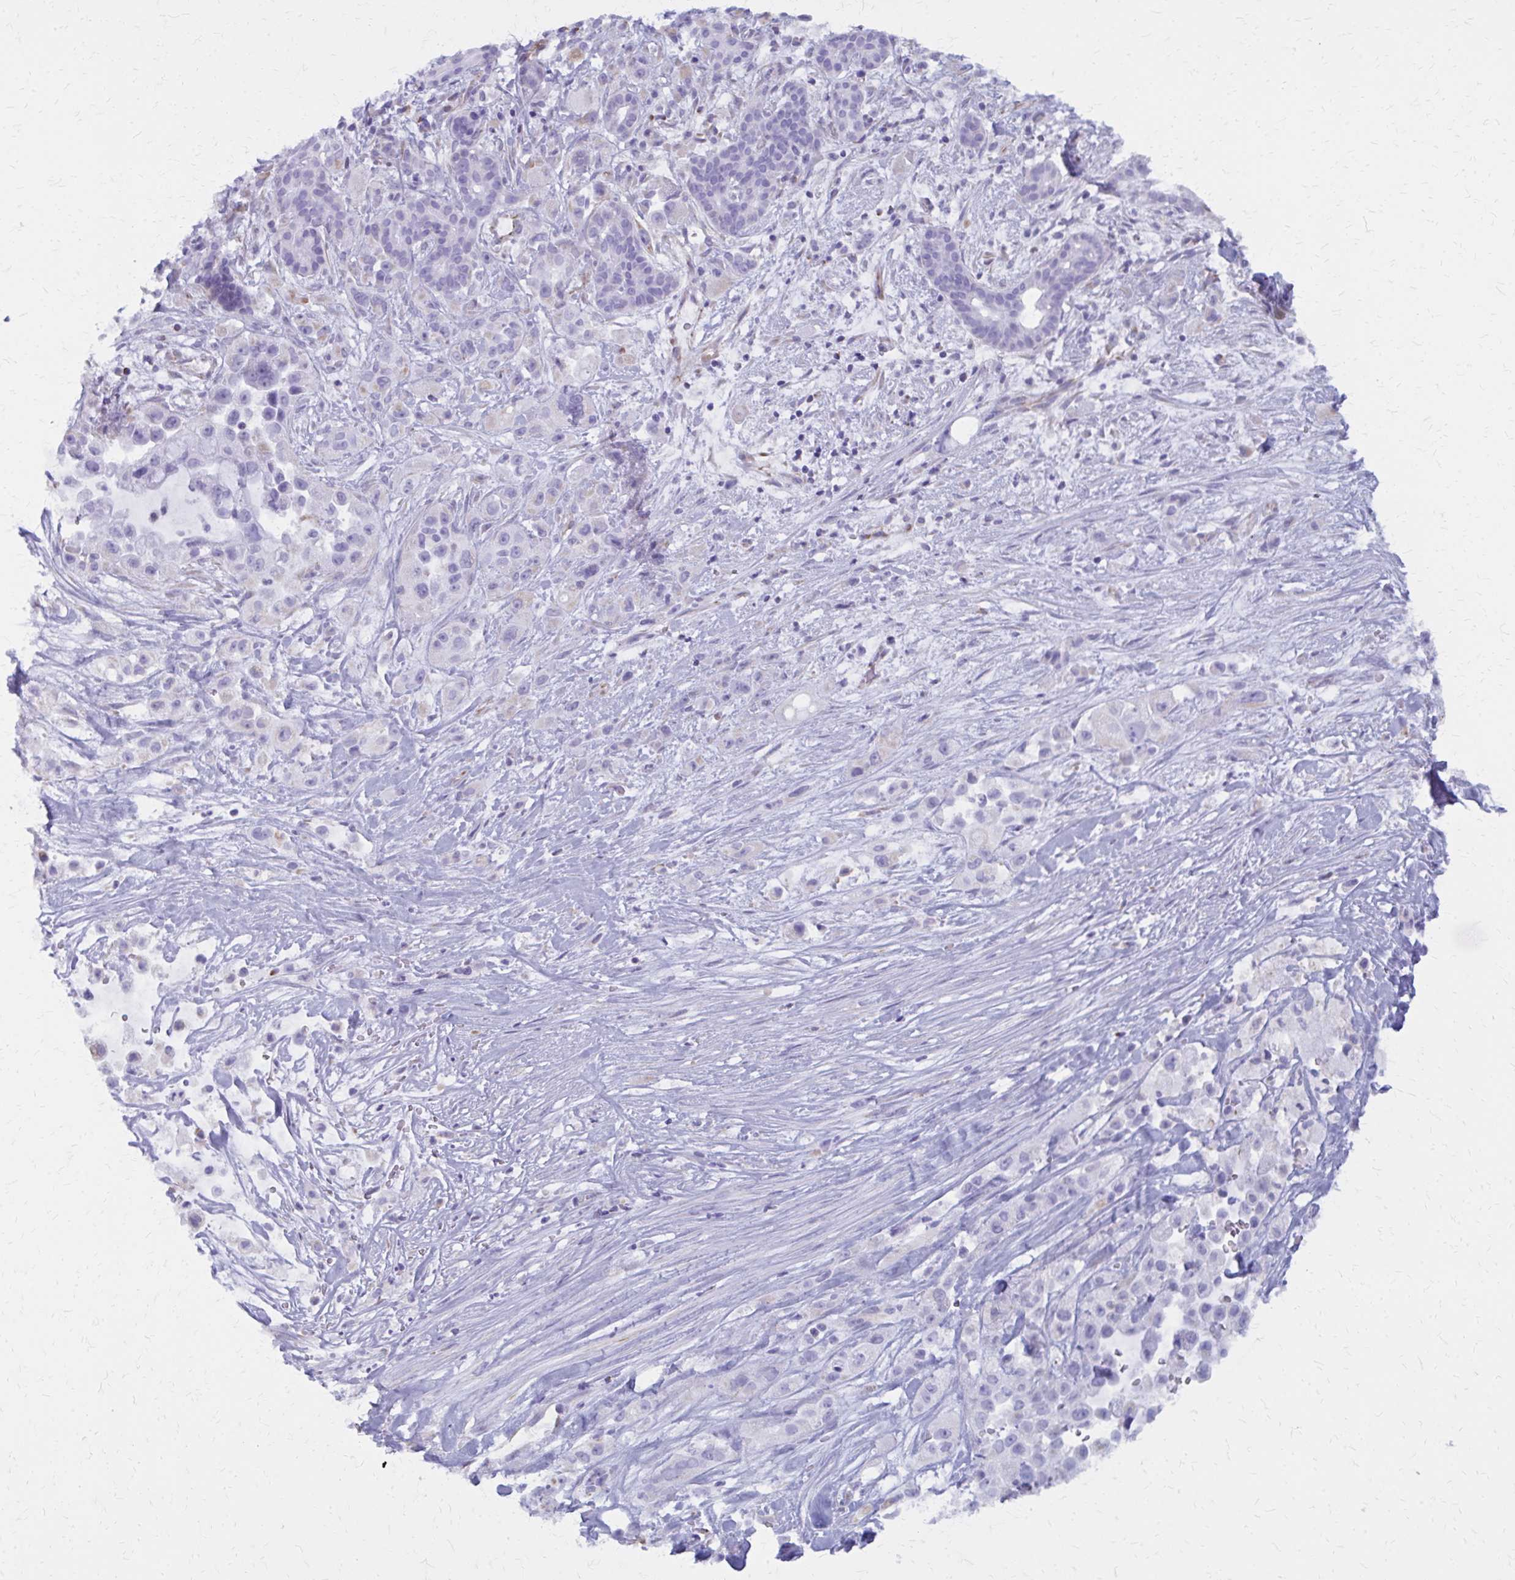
{"staining": {"intensity": "negative", "quantity": "none", "location": "none"}, "tissue": "pancreatic cancer", "cell_type": "Tumor cells", "image_type": "cancer", "snomed": [{"axis": "morphology", "description": "Adenocarcinoma, NOS"}, {"axis": "topography", "description": "Pancreas"}], "caption": "Immunohistochemical staining of human pancreatic cancer reveals no significant positivity in tumor cells.", "gene": "GFAP", "patient": {"sex": "male", "age": 44}}